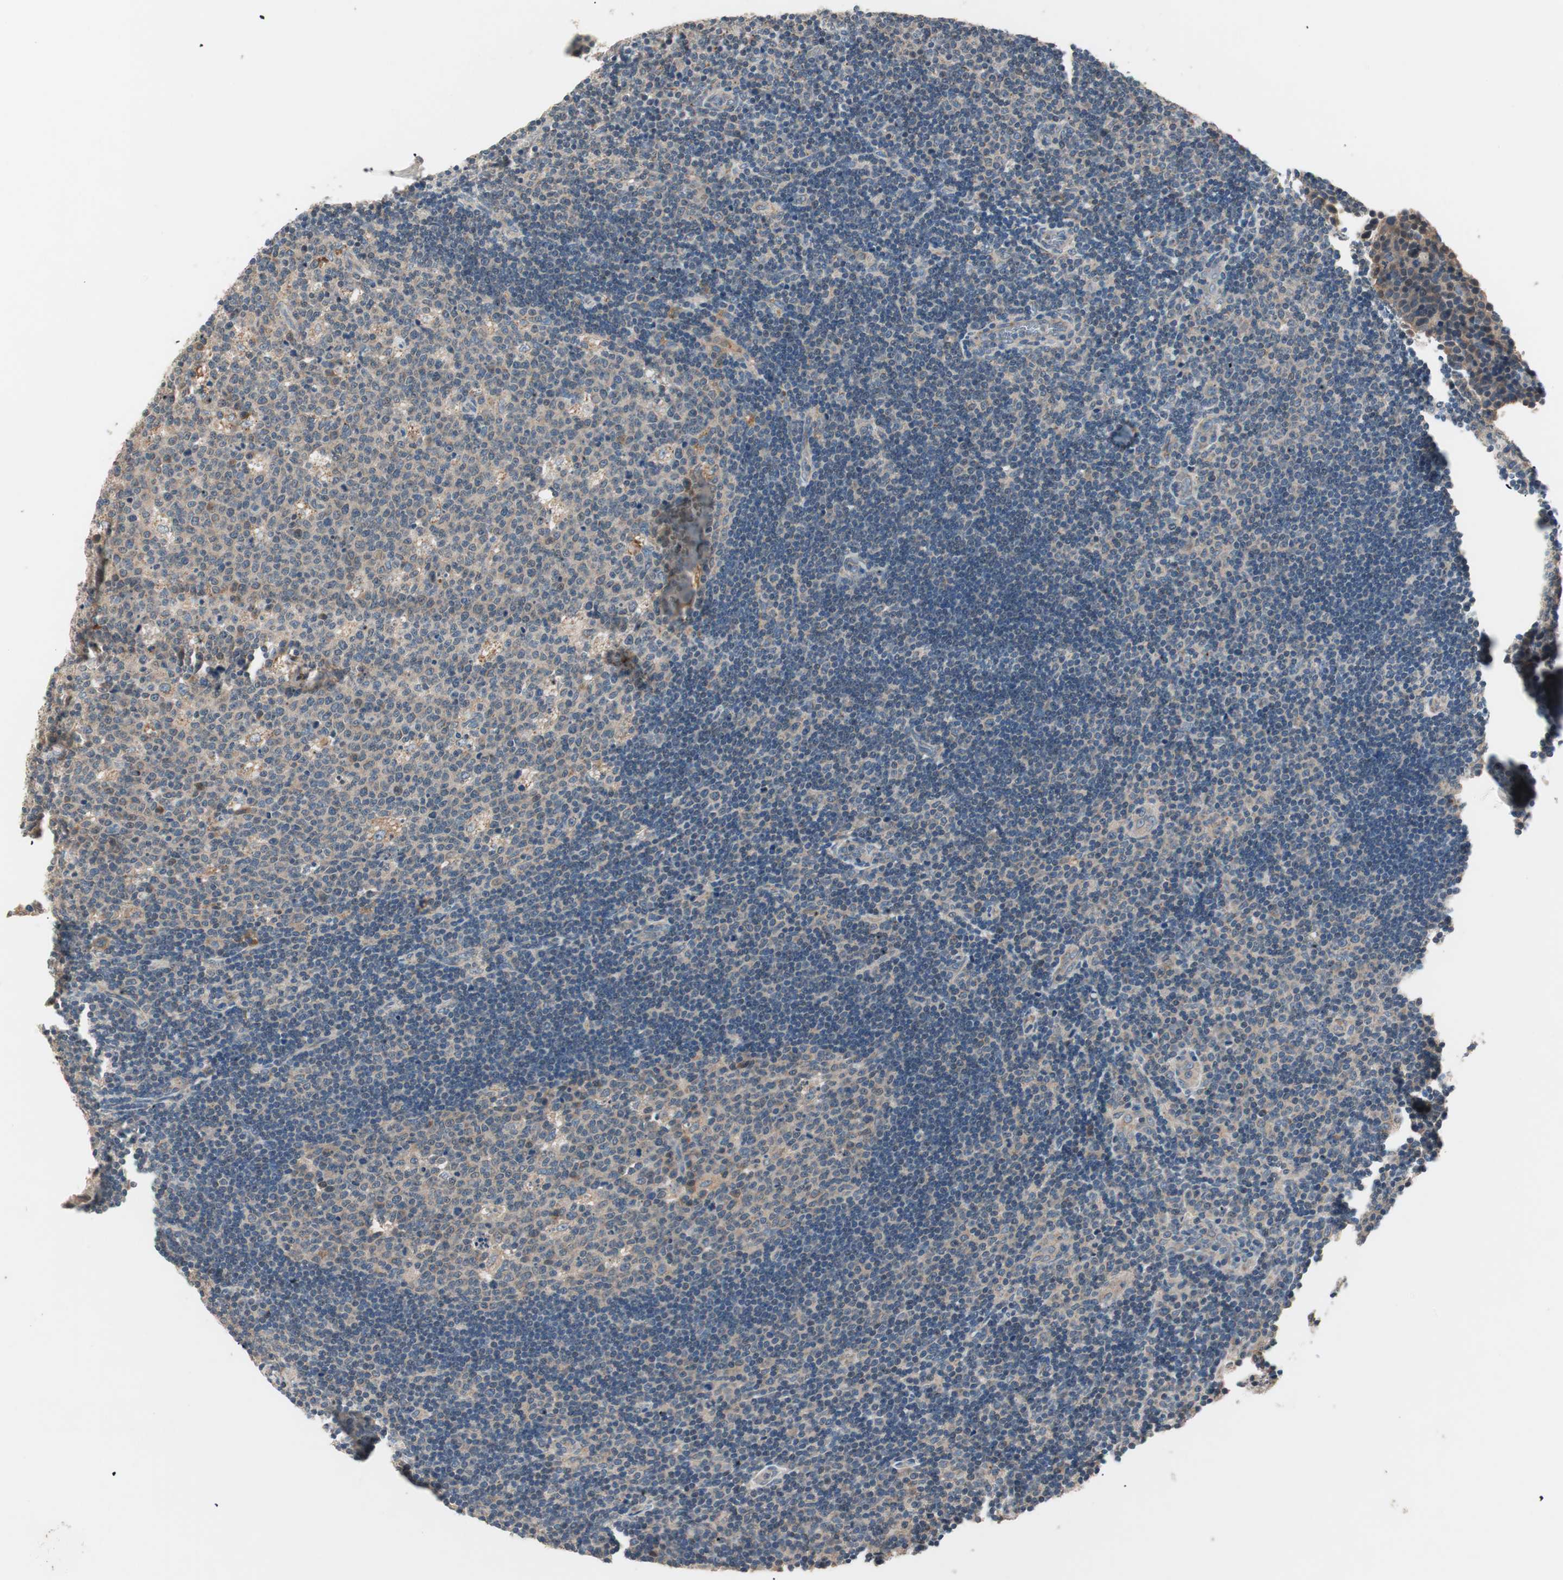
{"staining": {"intensity": "weak", "quantity": ">75%", "location": "cytoplasmic/membranous"}, "tissue": "lymph node", "cell_type": "Germinal center cells", "image_type": "normal", "snomed": [{"axis": "morphology", "description": "Normal tissue, NOS"}, {"axis": "topography", "description": "Lymph node"}, {"axis": "topography", "description": "Salivary gland"}], "caption": "This histopathology image displays immunohistochemistry (IHC) staining of benign human lymph node, with low weak cytoplasmic/membranous positivity in approximately >75% of germinal center cells.", "gene": "HPN", "patient": {"sex": "male", "age": 8}}